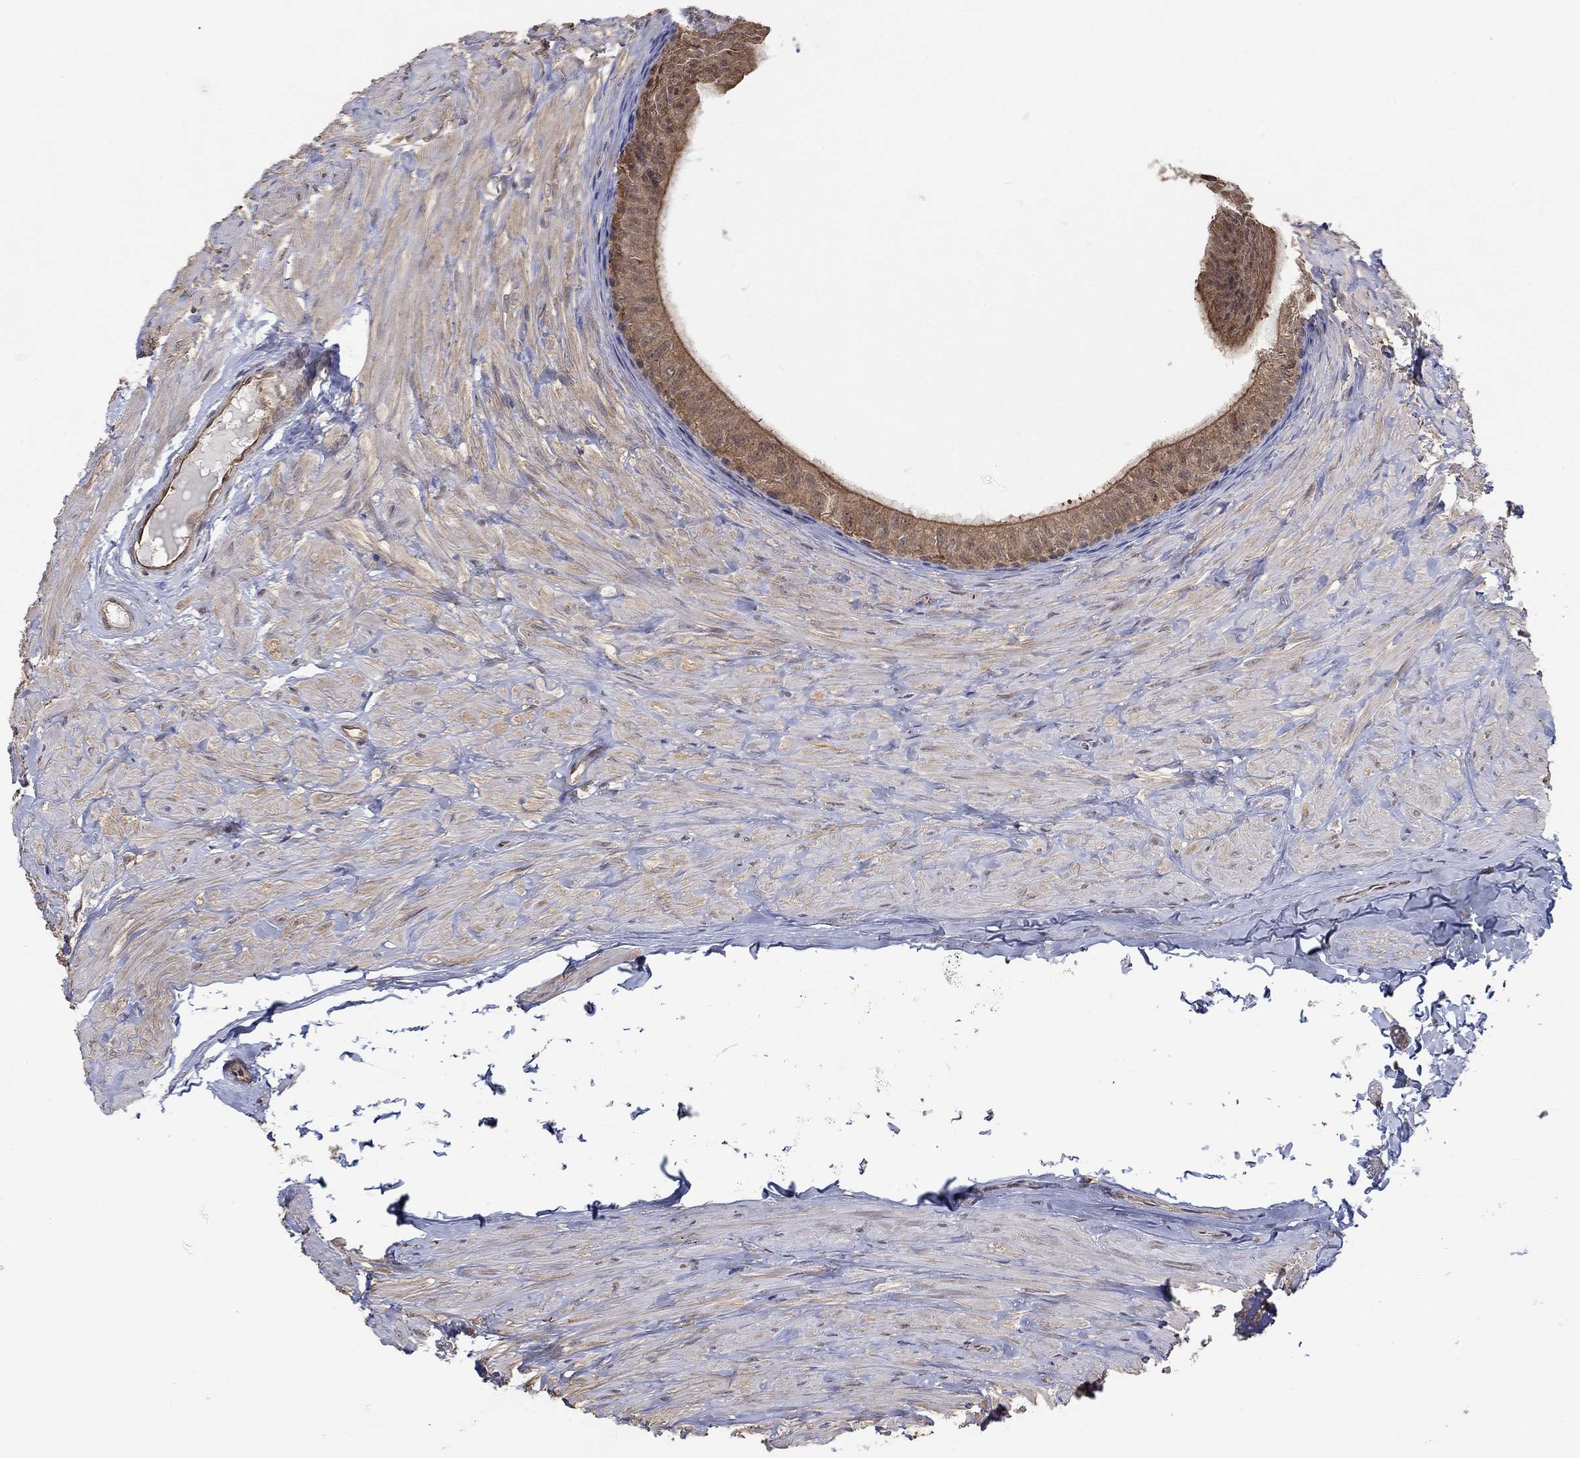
{"staining": {"intensity": "moderate", "quantity": "25%-75%", "location": "cytoplasmic/membranous"}, "tissue": "epididymis", "cell_type": "Glandular cells", "image_type": "normal", "snomed": [{"axis": "morphology", "description": "Normal tissue, NOS"}, {"axis": "topography", "description": "Epididymis"}], "caption": "Immunohistochemistry (DAB) staining of unremarkable epididymis exhibits moderate cytoplasmic/membranous protein positivity in approximately 25%-75% of glandular cells.", "gene": "RNF114", "patient": {"sex": "male", "age": 32}}